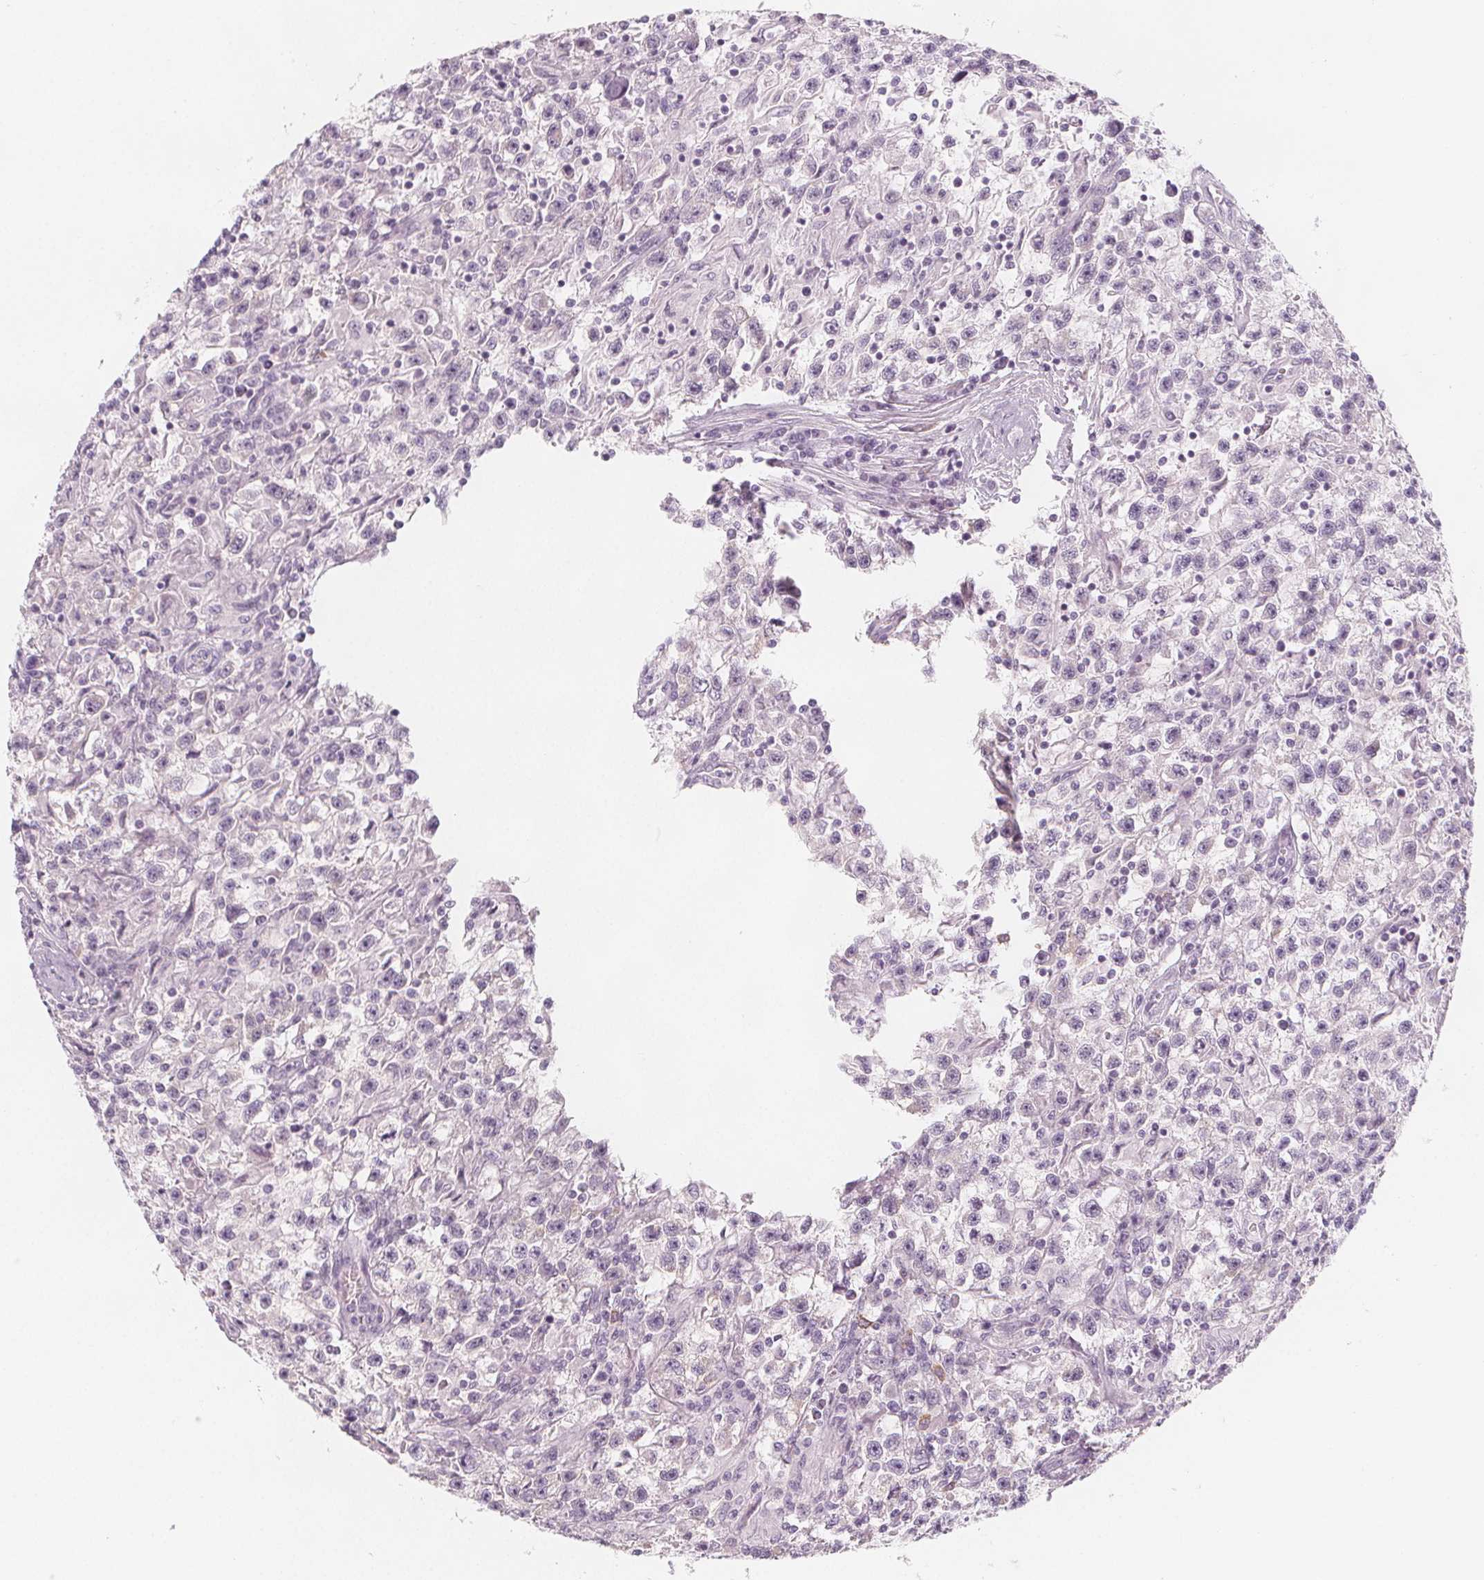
{"staining": {"intensity": "negative", "quantity": "none", "location": "none"}, "tissue": "testis cancer", "cell_type": "Tumor cells", "image_type": "cancer", "snomed": [{"axis": "morphology", "description": "Seminoma, NOS"}, {"axis": "topography", "description": "Testis"}], "caption": "Tumor cells show no significant protein positivity in testis cancer.", "gene": "MAP1A", "patient": {"sex": "male", "age": 31}}